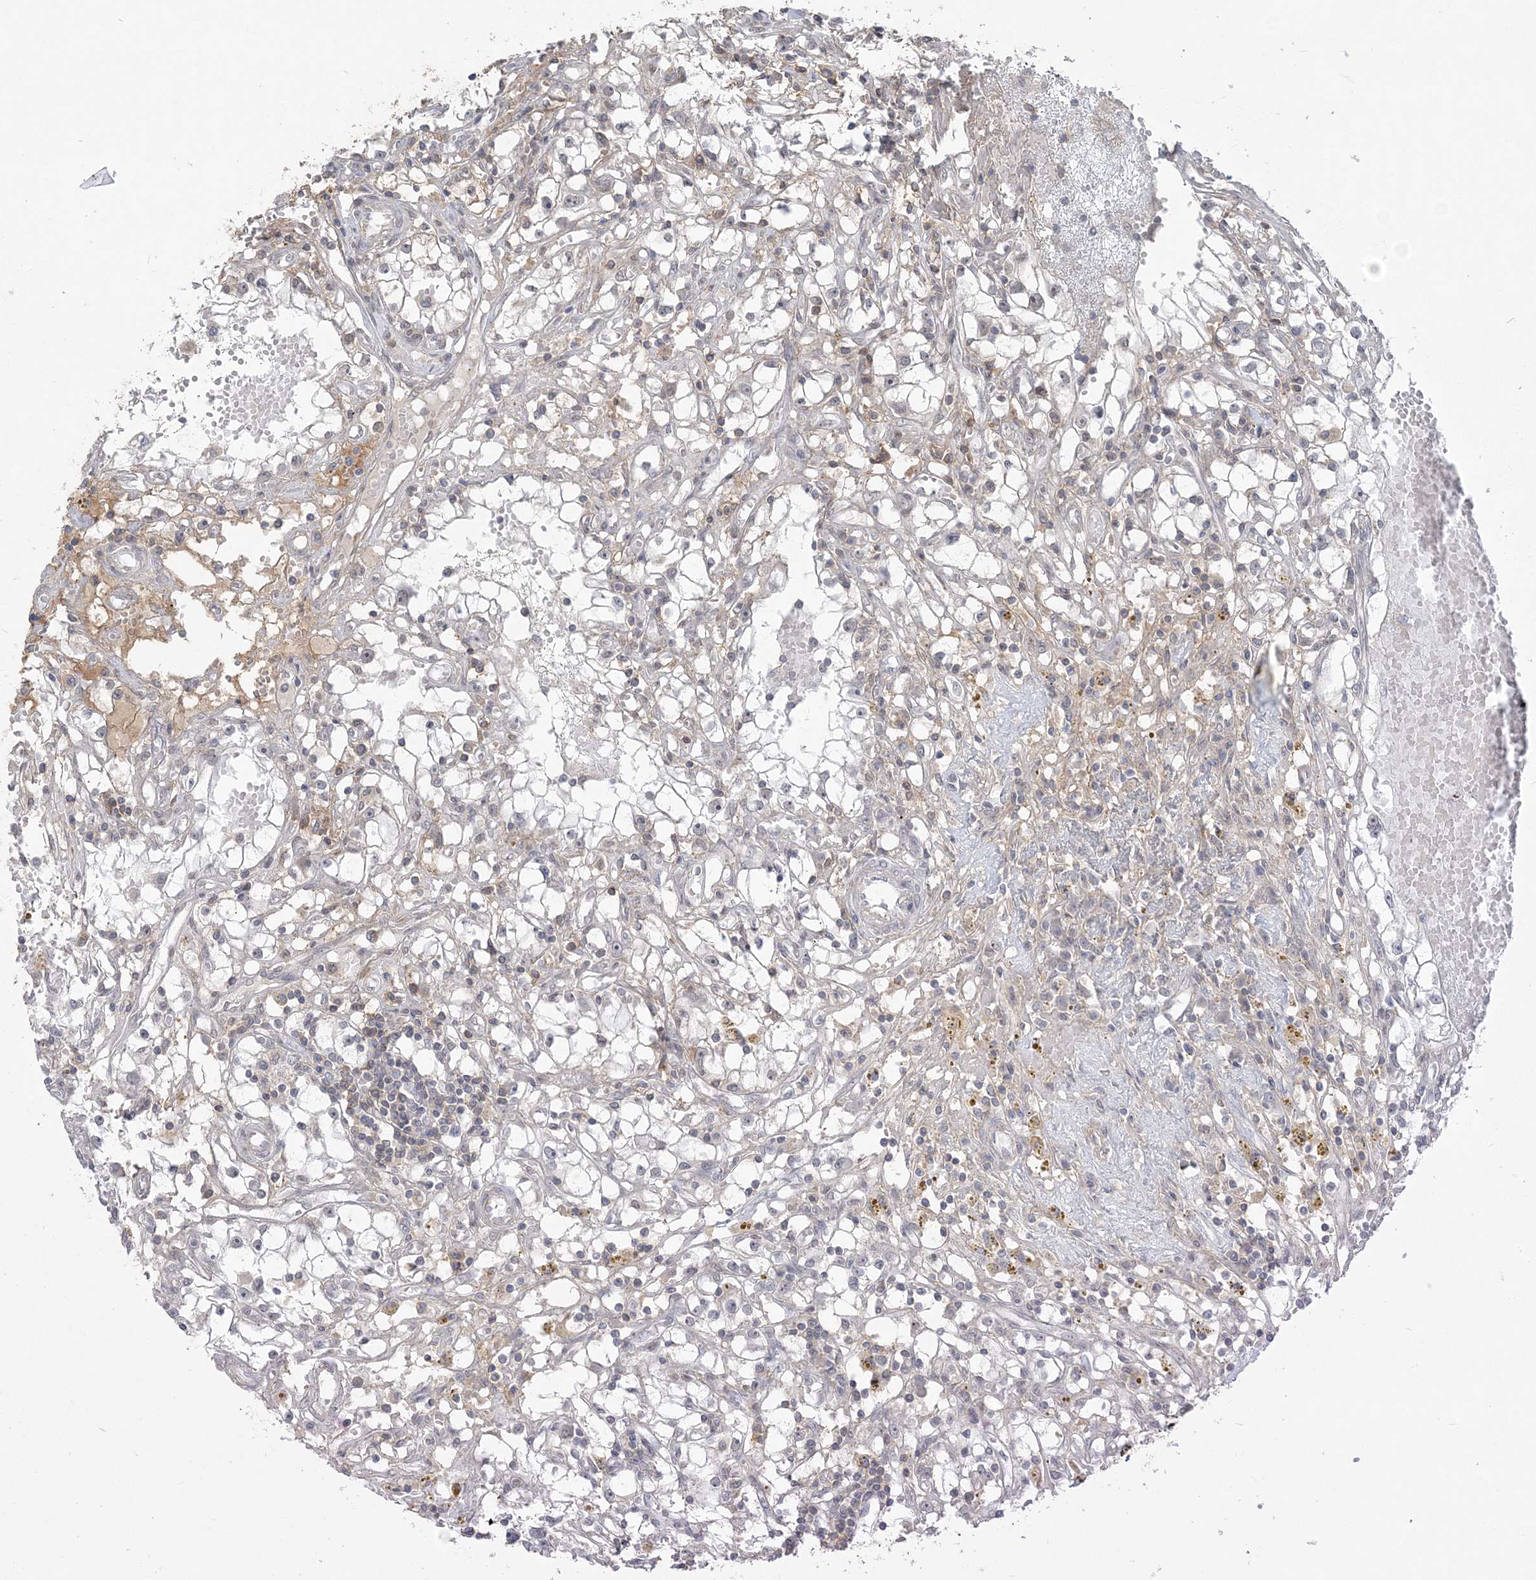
{"staining": {"intensity": "negative", "quantity": "none", "location": "none"}, "tissue": "renal cancer", "cell_type": "Tumor cells", "image_type": "cancer", "snomed": [{"axis": "morphology", "description": "Adenocarcinoma, NOS"}, {"axis": "topography", "description": "Kidney"}], "caption": "Immunohistochemical staining of renal adenocarcinoma demonstrates no significant positivity in tumor cells.", "gene": "ANKS1A", "patient": {"sex": "male", "age": 56}}